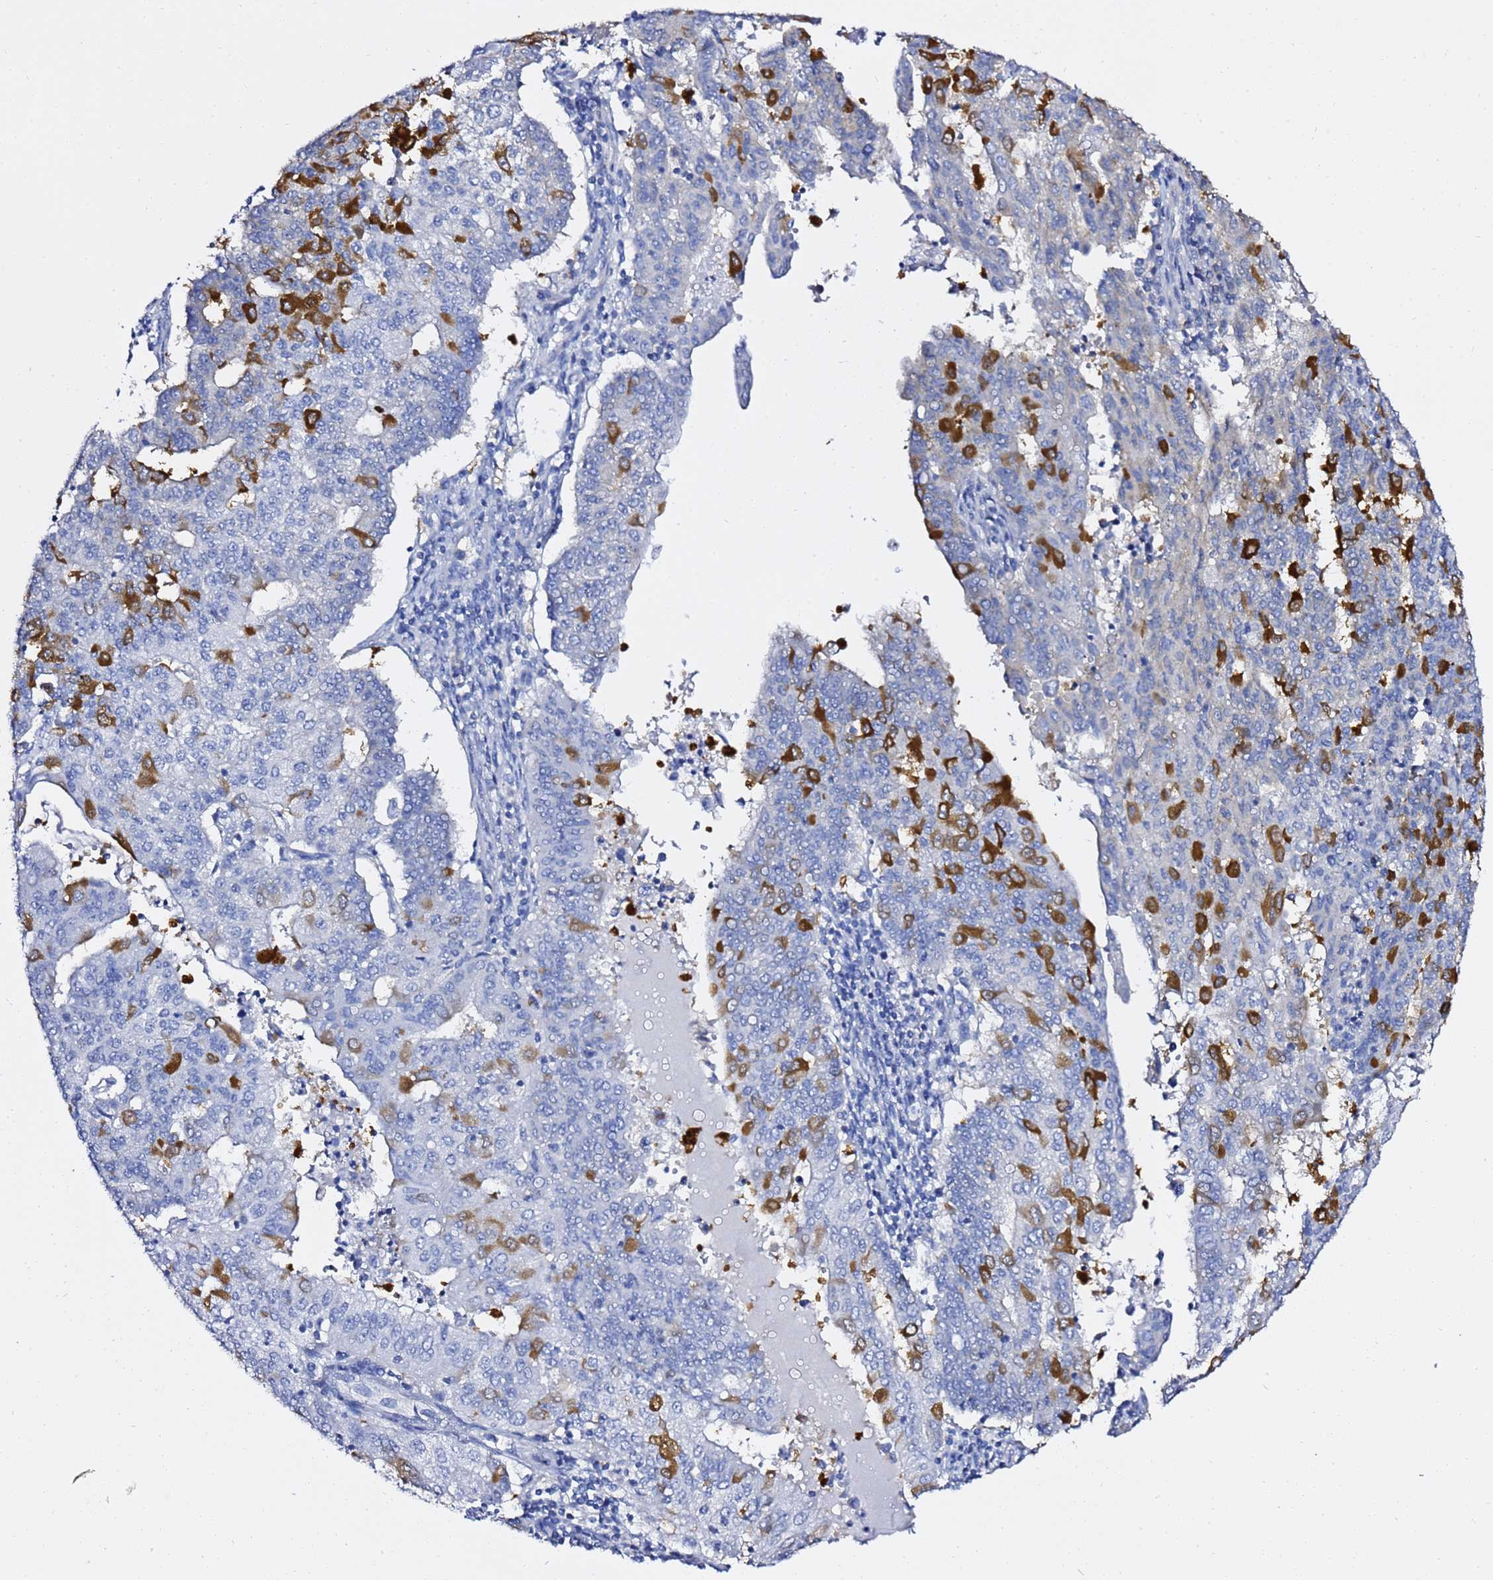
{"staining": {"intensity": "strong", "quantity": "25%-75%", "location": "cytoplasmic/membranous"}, "tissue": "endometrial cancer", "cell_type": "Tumor cells", "image_type": "cancer", "snomed": [{"axis": "morphology", "description": "Adenocarcinoma, NOS"}, {"axis": "topography", "description": "Endometrium"}], "caption": "Protein expression by immunohistochemistry (IHC) displays strong cytoplasmic/membranous positivity in about 25%-75% of tumor cells in endometrial adenocarcinoma.", "gene": "LENG1", "patient": {"sex": "female", "age": 59}}